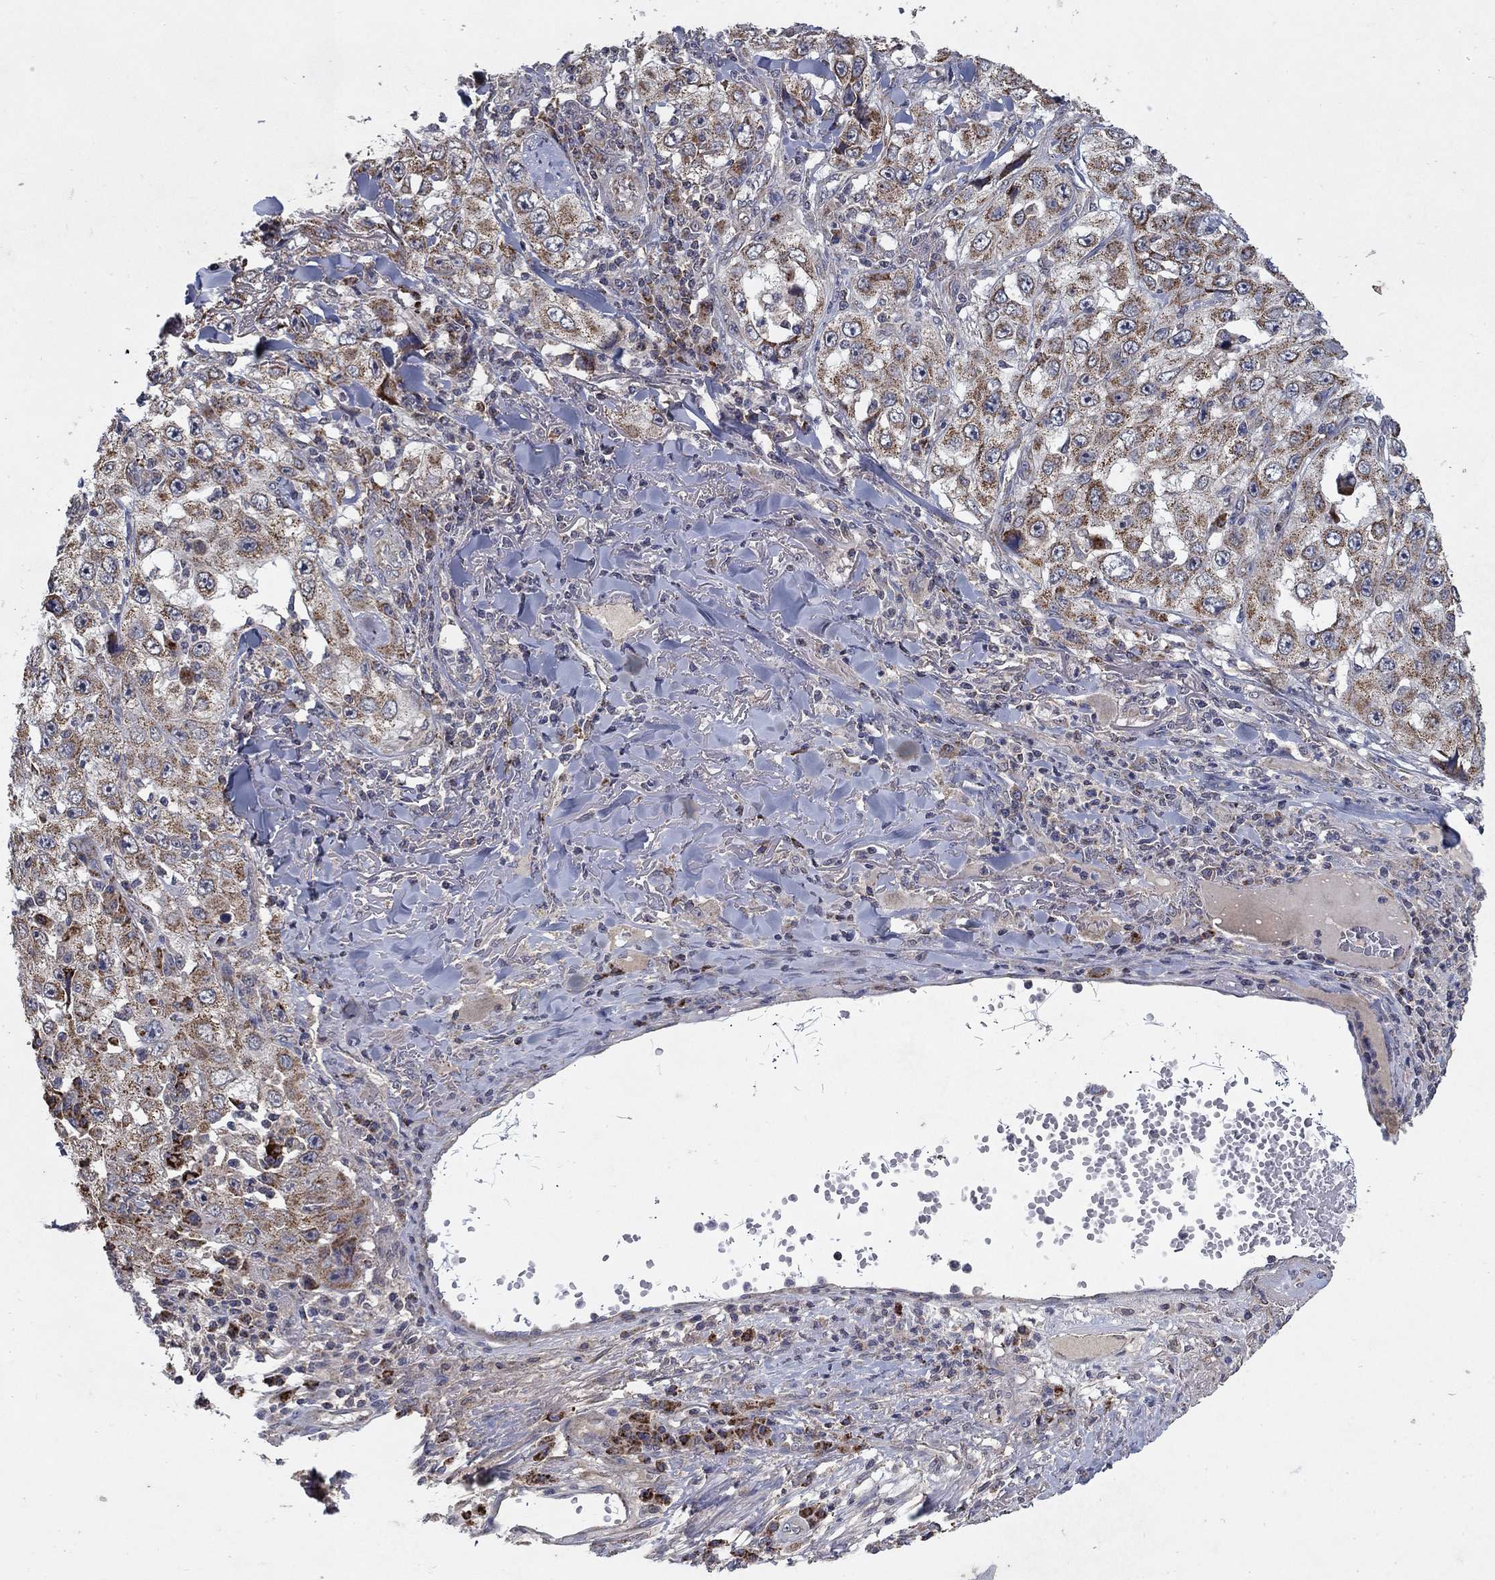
{"staining": {"intensity": "strong", "quantity": "25%-75%", "location": "cytoplasmic/membranous"}, "tissue": "skin cancer", "cell_type": "Tumor cells", "image_type": "cancer", "snomed": [{"axis": "morphology", "description": "Squamous cell carcinoma, NOS"}, {"axis": "topography", "description": "Skin"}], "caption": "Protein expression analysis of human squamous cell carcinoma (skin) reveals strong cytoplasmic/membranous expression in about 25%-75% of tumor cells.", "gene": "GPSM1", "patient": {"sex": "male", "age": 82}}